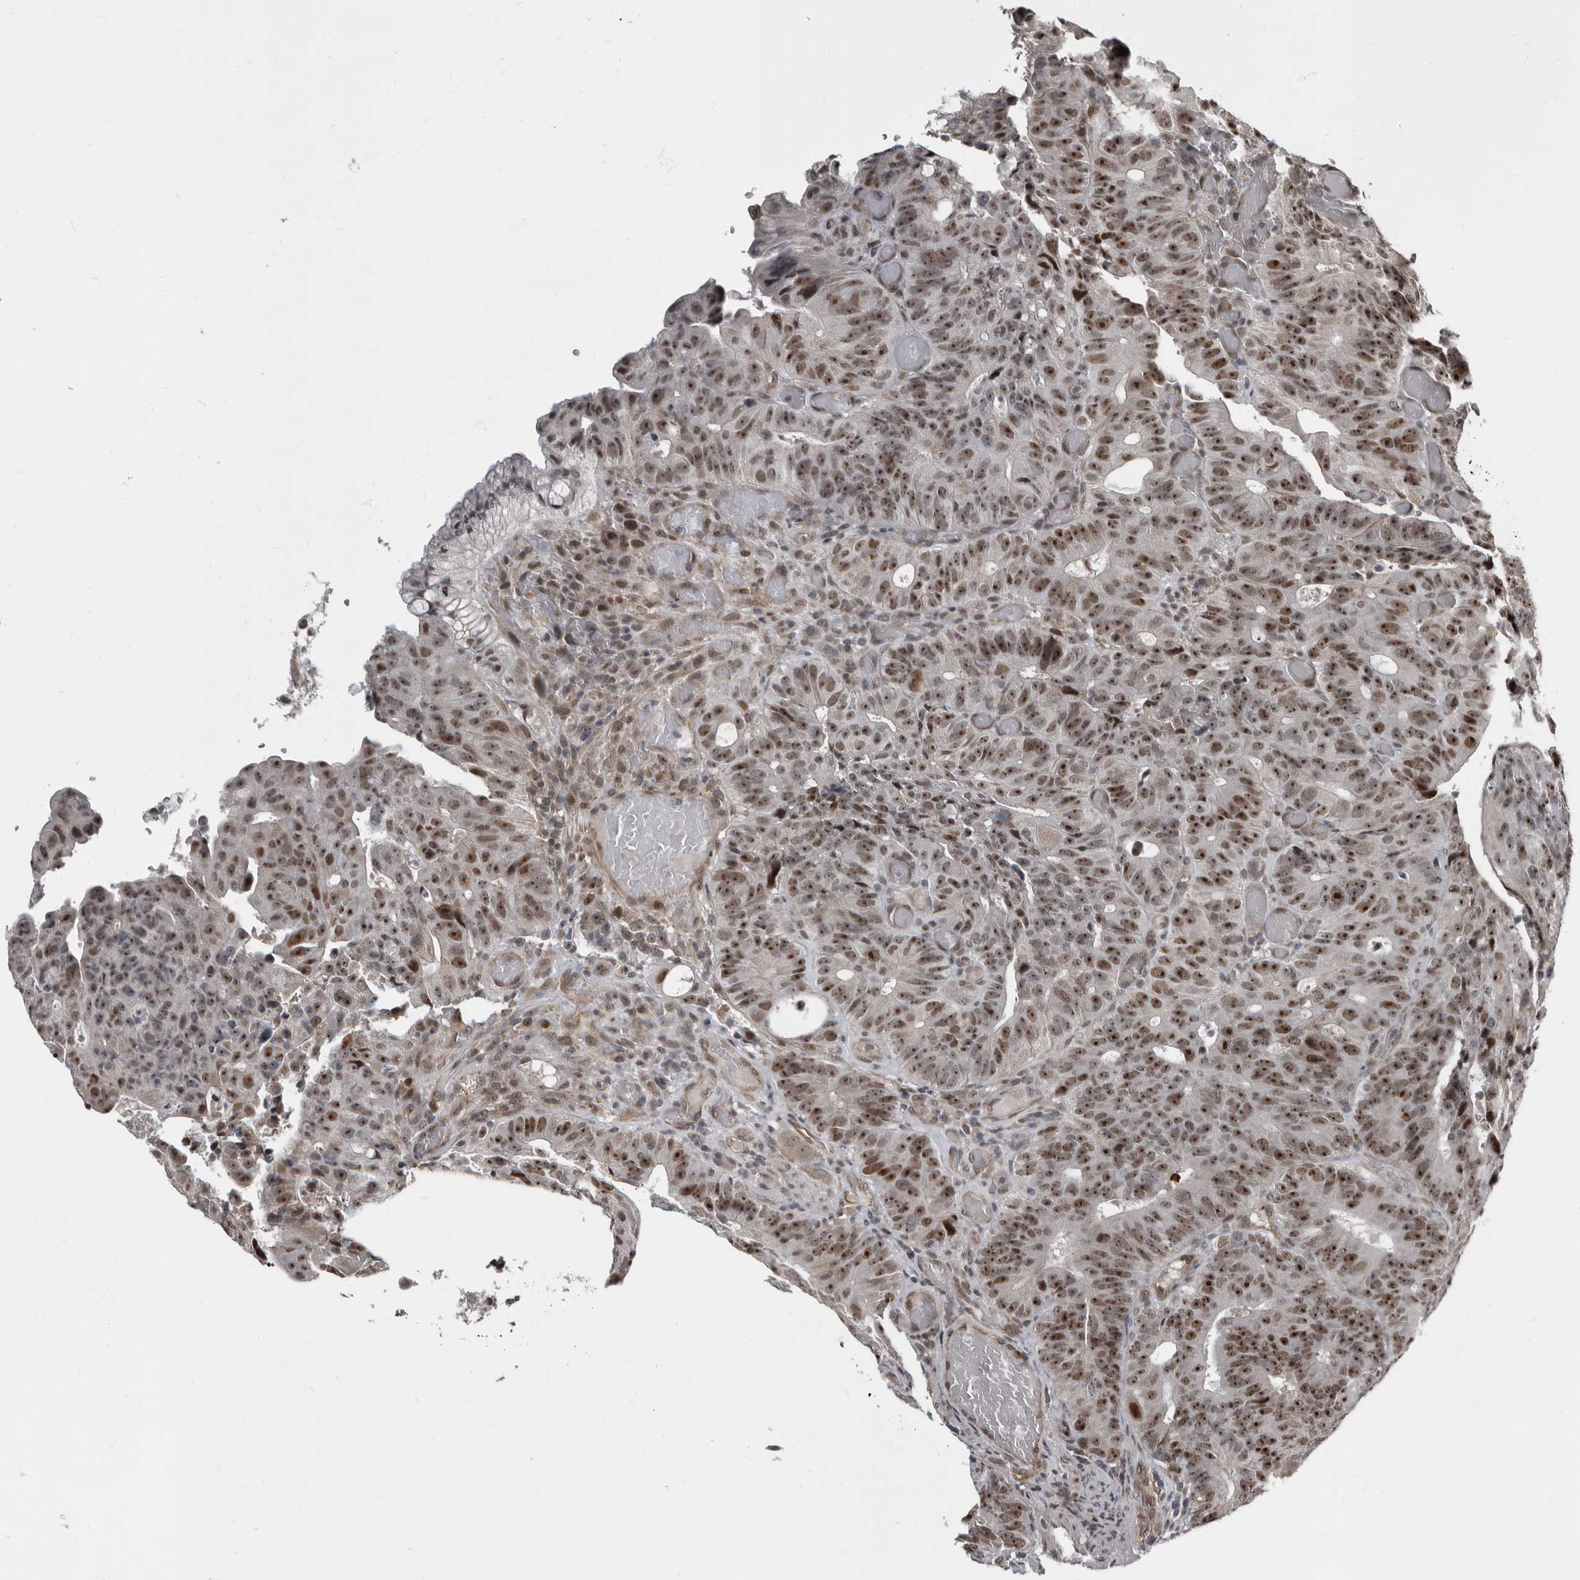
{"staining": {"intensity": "strong", "quantity": "25%-75%", "location": "nuclear"}, "tissue": "colorectal cancer", "cell_type": "Tumor cells", "image_type": "cancer", "snomed": [{"axis": "morphology", "description": "Adenocarcinoma, NOS"}, {"axis": "topography", "description": "Colon"}], "caption": "Adenocarcinoma (colorectal) stained with immunohistochemistry exhibits strong nuclear staining in about 25%-75% of tumor cells. The protein of interest is shown in brown color, while the nuclei are stained blue.", "gene": "CHD1L", "patient": {"sex": "male", "age": 87}}